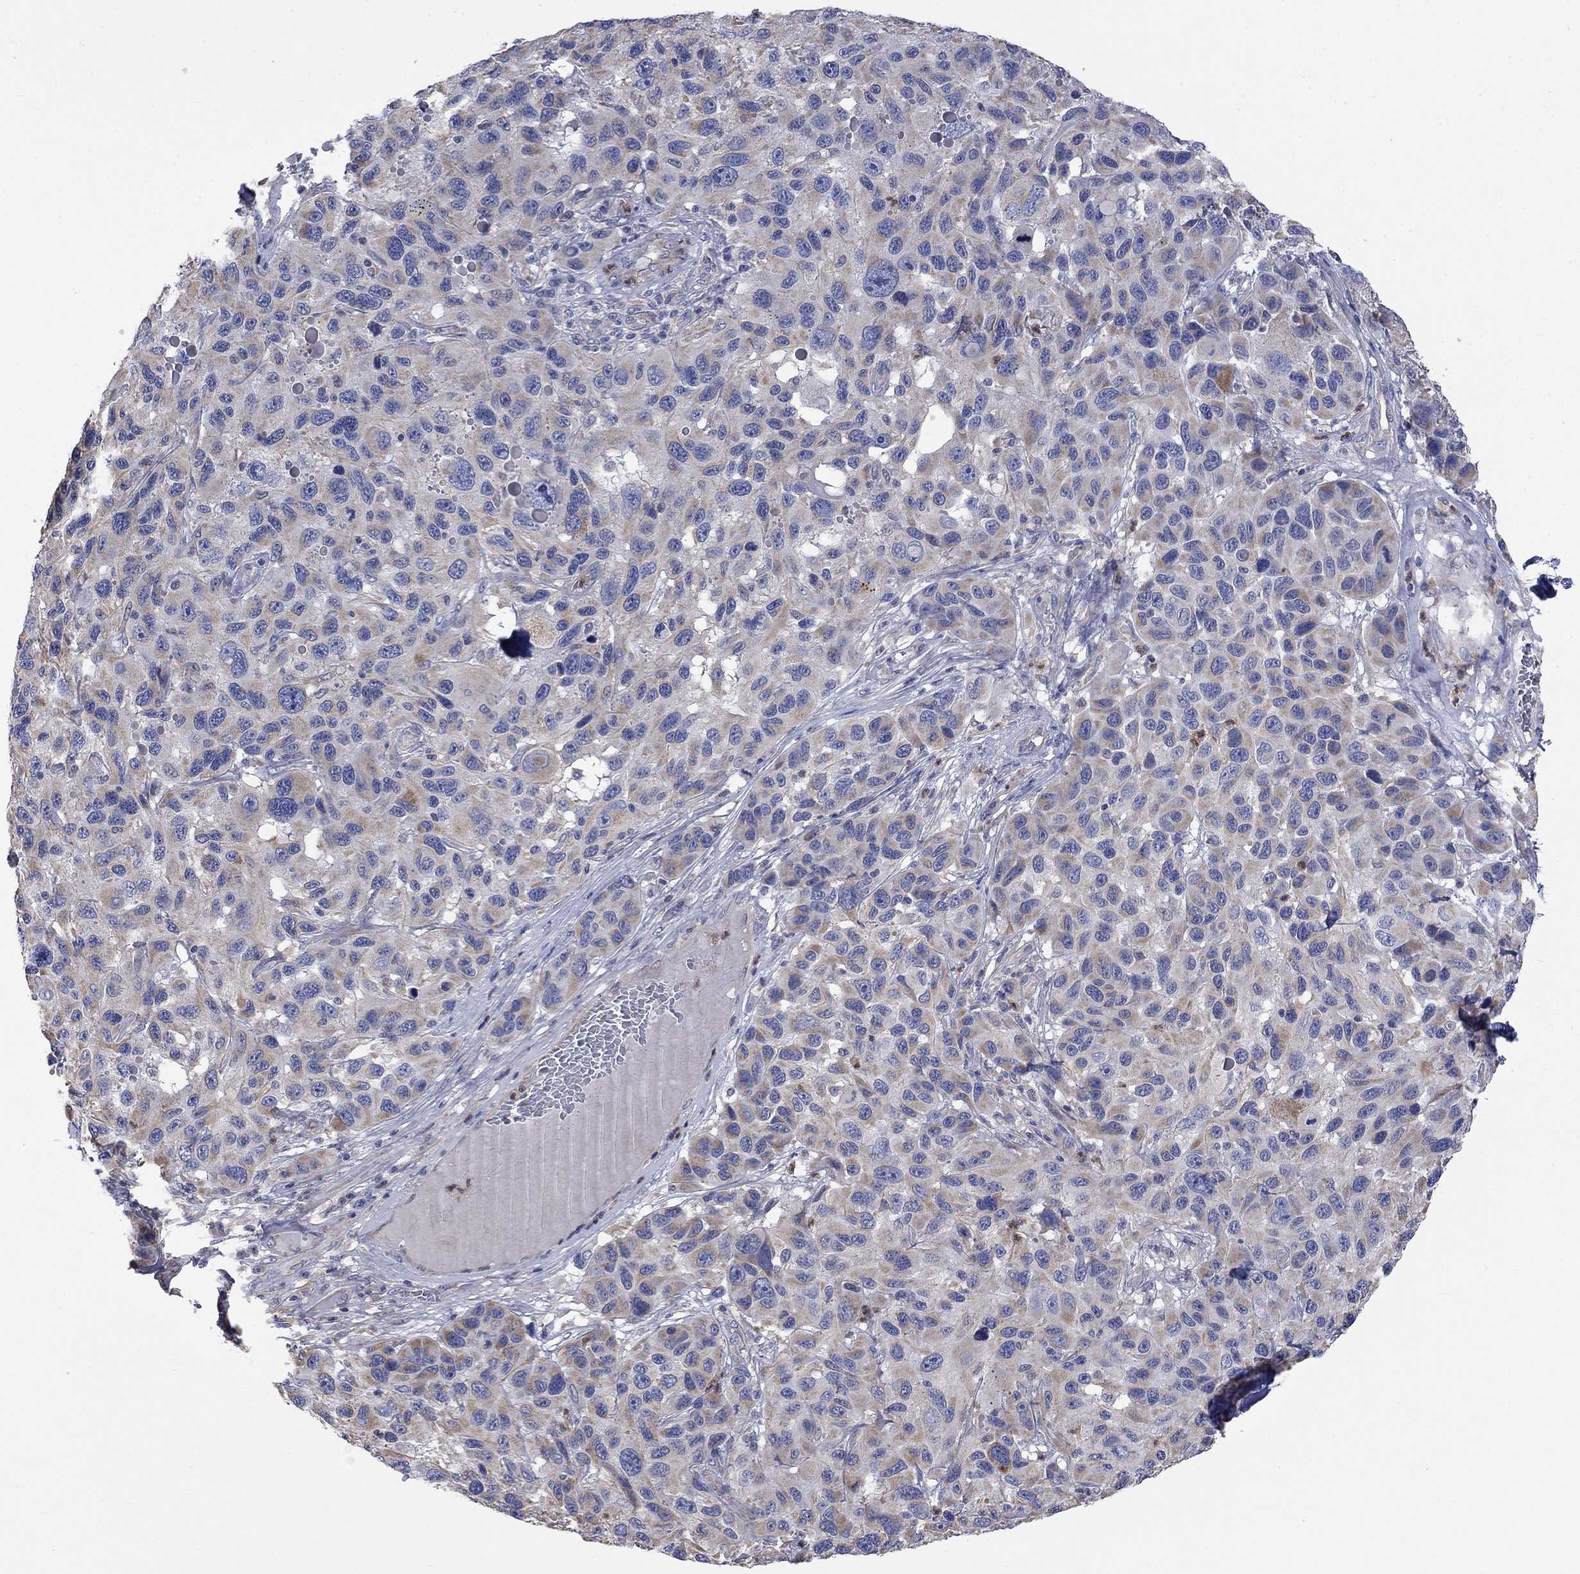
{"staining": {"intensity": "weak", "quantity": "25%-75%", "location": "cytoplasmic/membranous"}, "tissue": "melanoma", "cell_type": "Tumor cells", "image_type": "cancer", "snomed": [{"axis": "morphology", "description": "Malignant melanoma, NOS"}, {"axis": "topography", "description": "Skin"}], "caption": "This photomicrograph demonstrates immunohistochemistry staining of malignant melanoma, with low weak cytoplasmic/membranous expression in approximately 25%-75% of tumor cells.", "gene": "CAMKK2", "patient": {"sex": "male", "age": 53}}